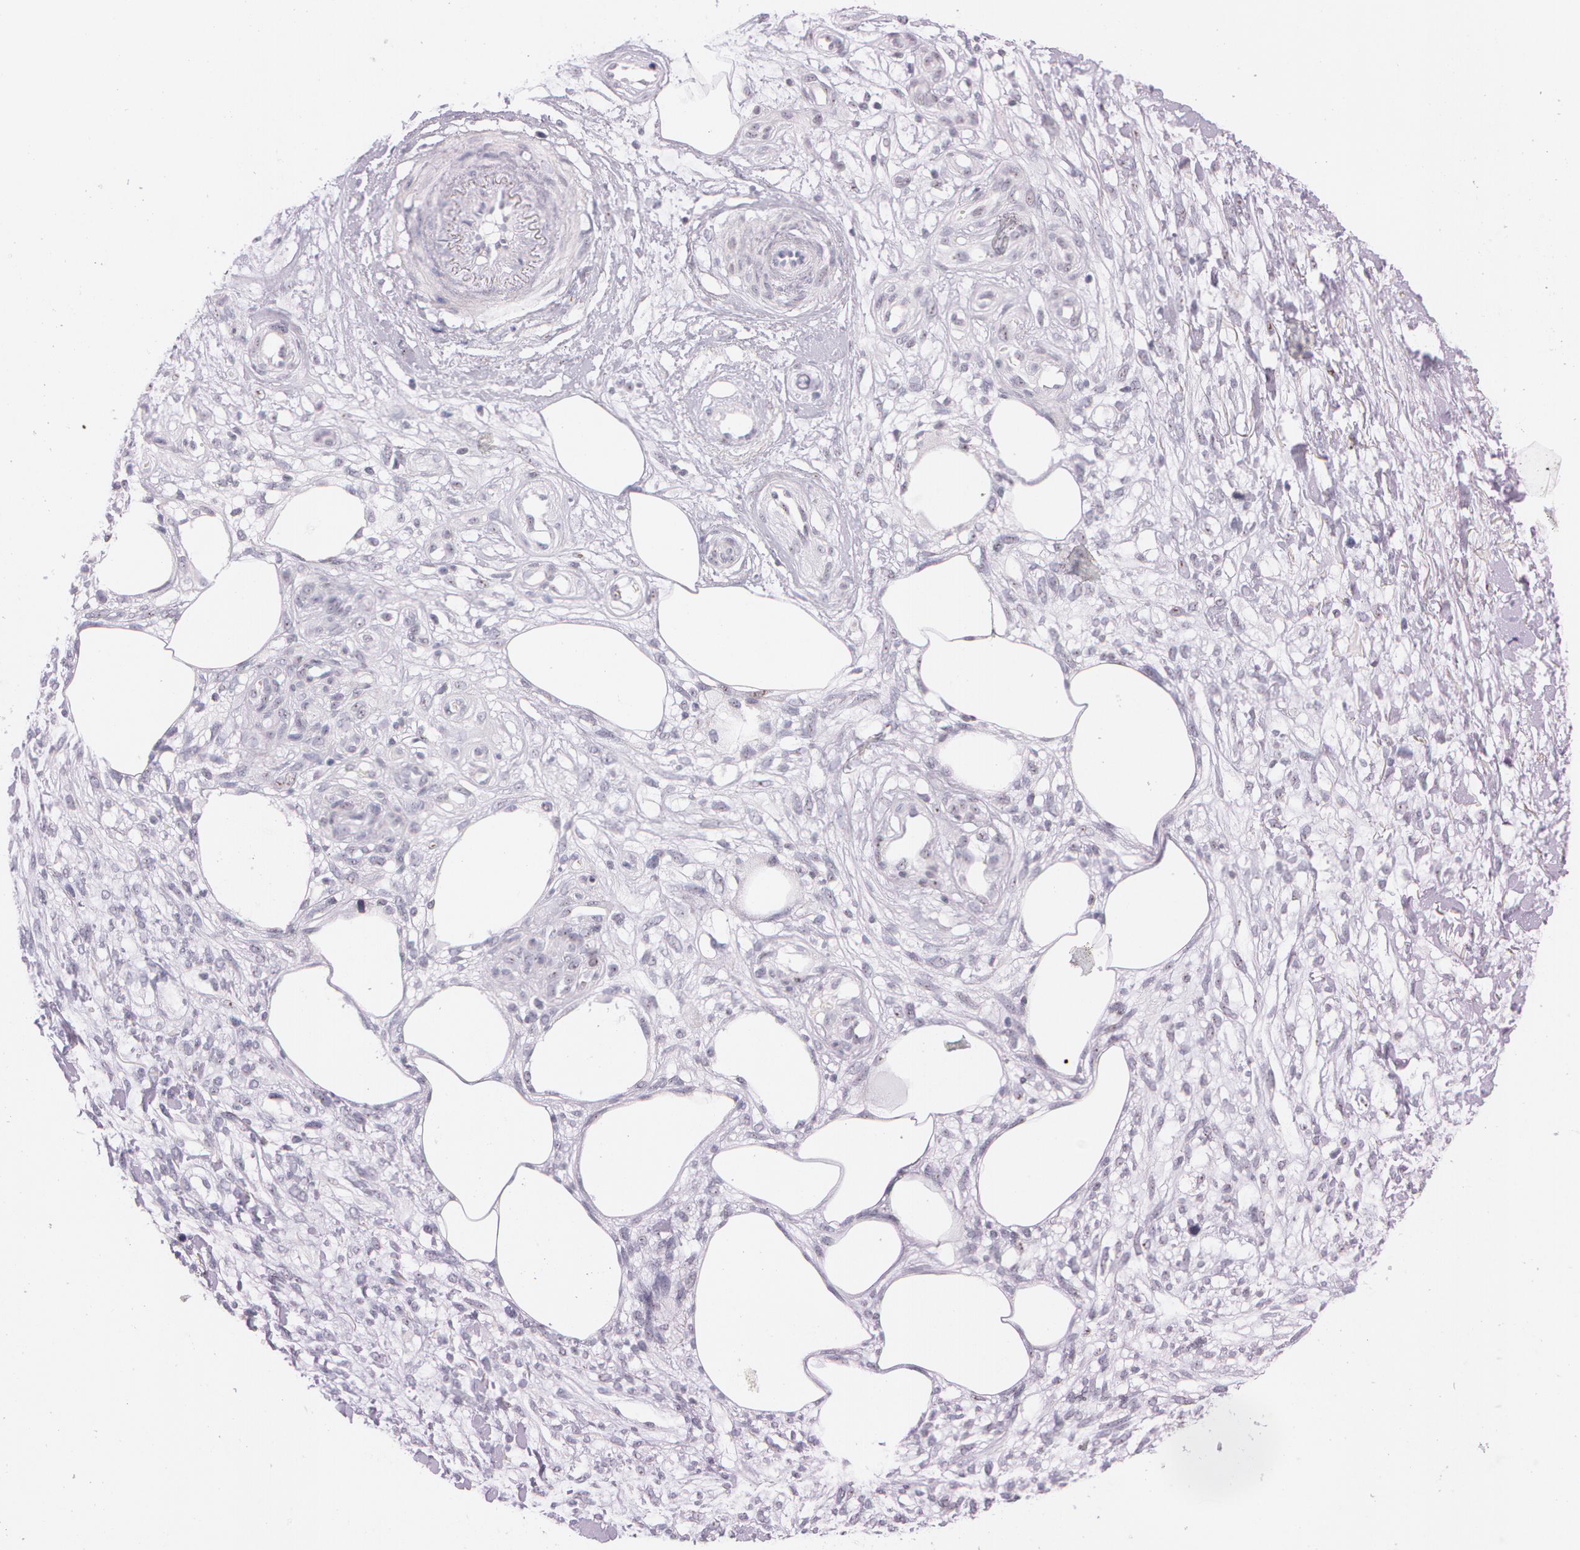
{"staining": {"intensity": "moderate", "quantity": "<25%", "location": "nuclear"}, "tissue": "melanoma", "cell_type": "Tumor cells", "image_type": "cancer", "snomed": [{"axis": "morphology", "description": "Malignant melanoma, NOS"}, {"axis": "topography", "description": "Skin"}], "caption": "Immunohistochemical staining of human malignant melanoma reveals low levels of moderate nuclear expression in about <25% of tumor cells. (Stains: DAB (3,3'-diaminobenzidine) in brown, nuclei in blue, Microscopy: brightfield microscopy at high magnification).", "gene": "FBL", "patient": {"sex": "female", "age": 85}}